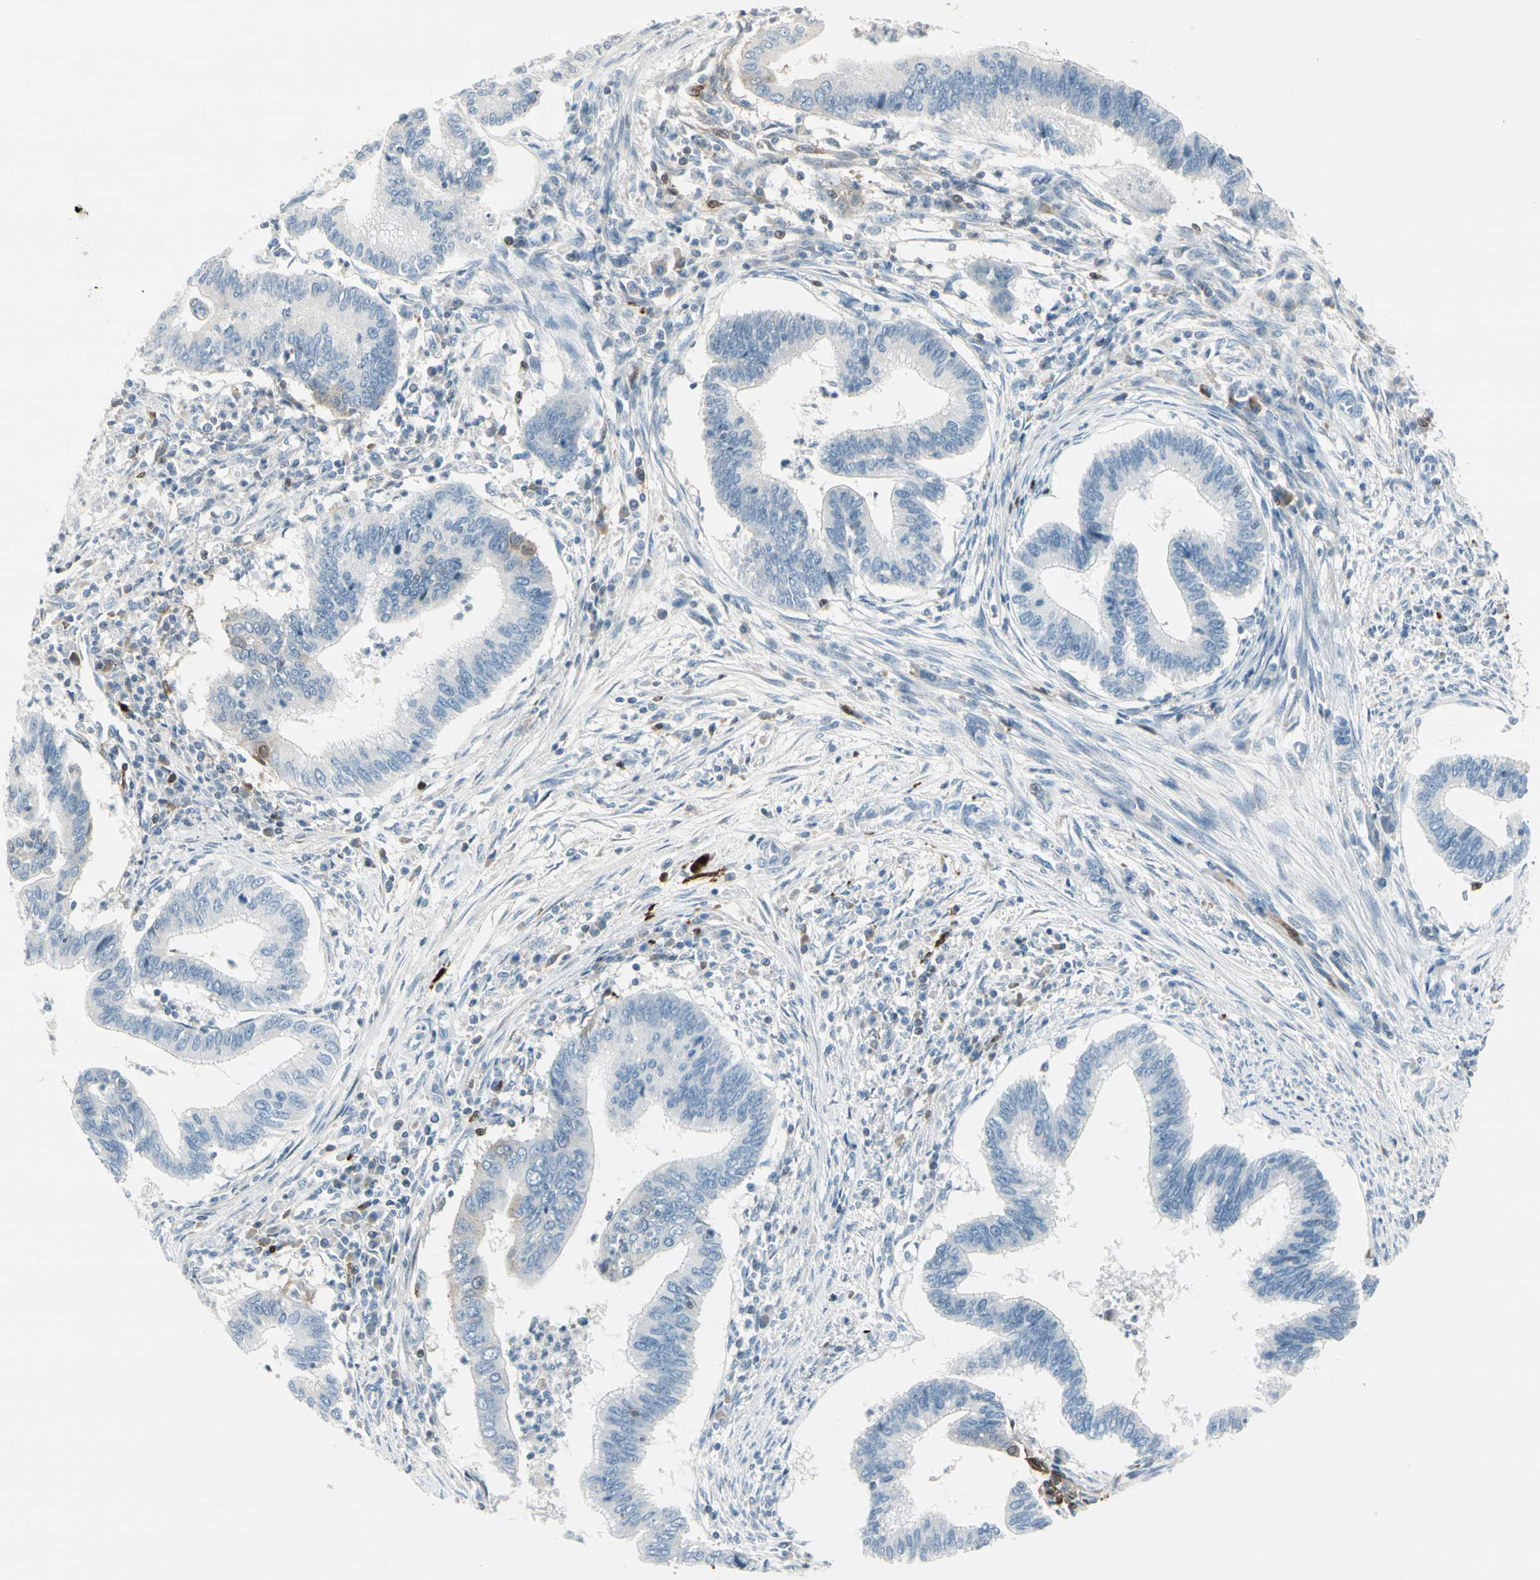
{"staining": {"intensity": "negative", "quantity": "none", "location": "none"}, "tissue": "cervical cancer", "cell_type": "Tumor cells", "image_type": "cancer", "snomed": [{"axis": "morphology", "description": "Adenocarcinoma, NOS"}, {"axis": "topography", "description": "Cervix"}], "caption": "The histopathology image shows no staining of tumor cells in cervical cancer. The staining was performed using DAB to visualize the protein expression in brown, while the nuclei were stained in blue with hematoxylin (Magnification: 20x).", "gene": "TRAF1", "patient": {"sex": "female", "age": 36}}